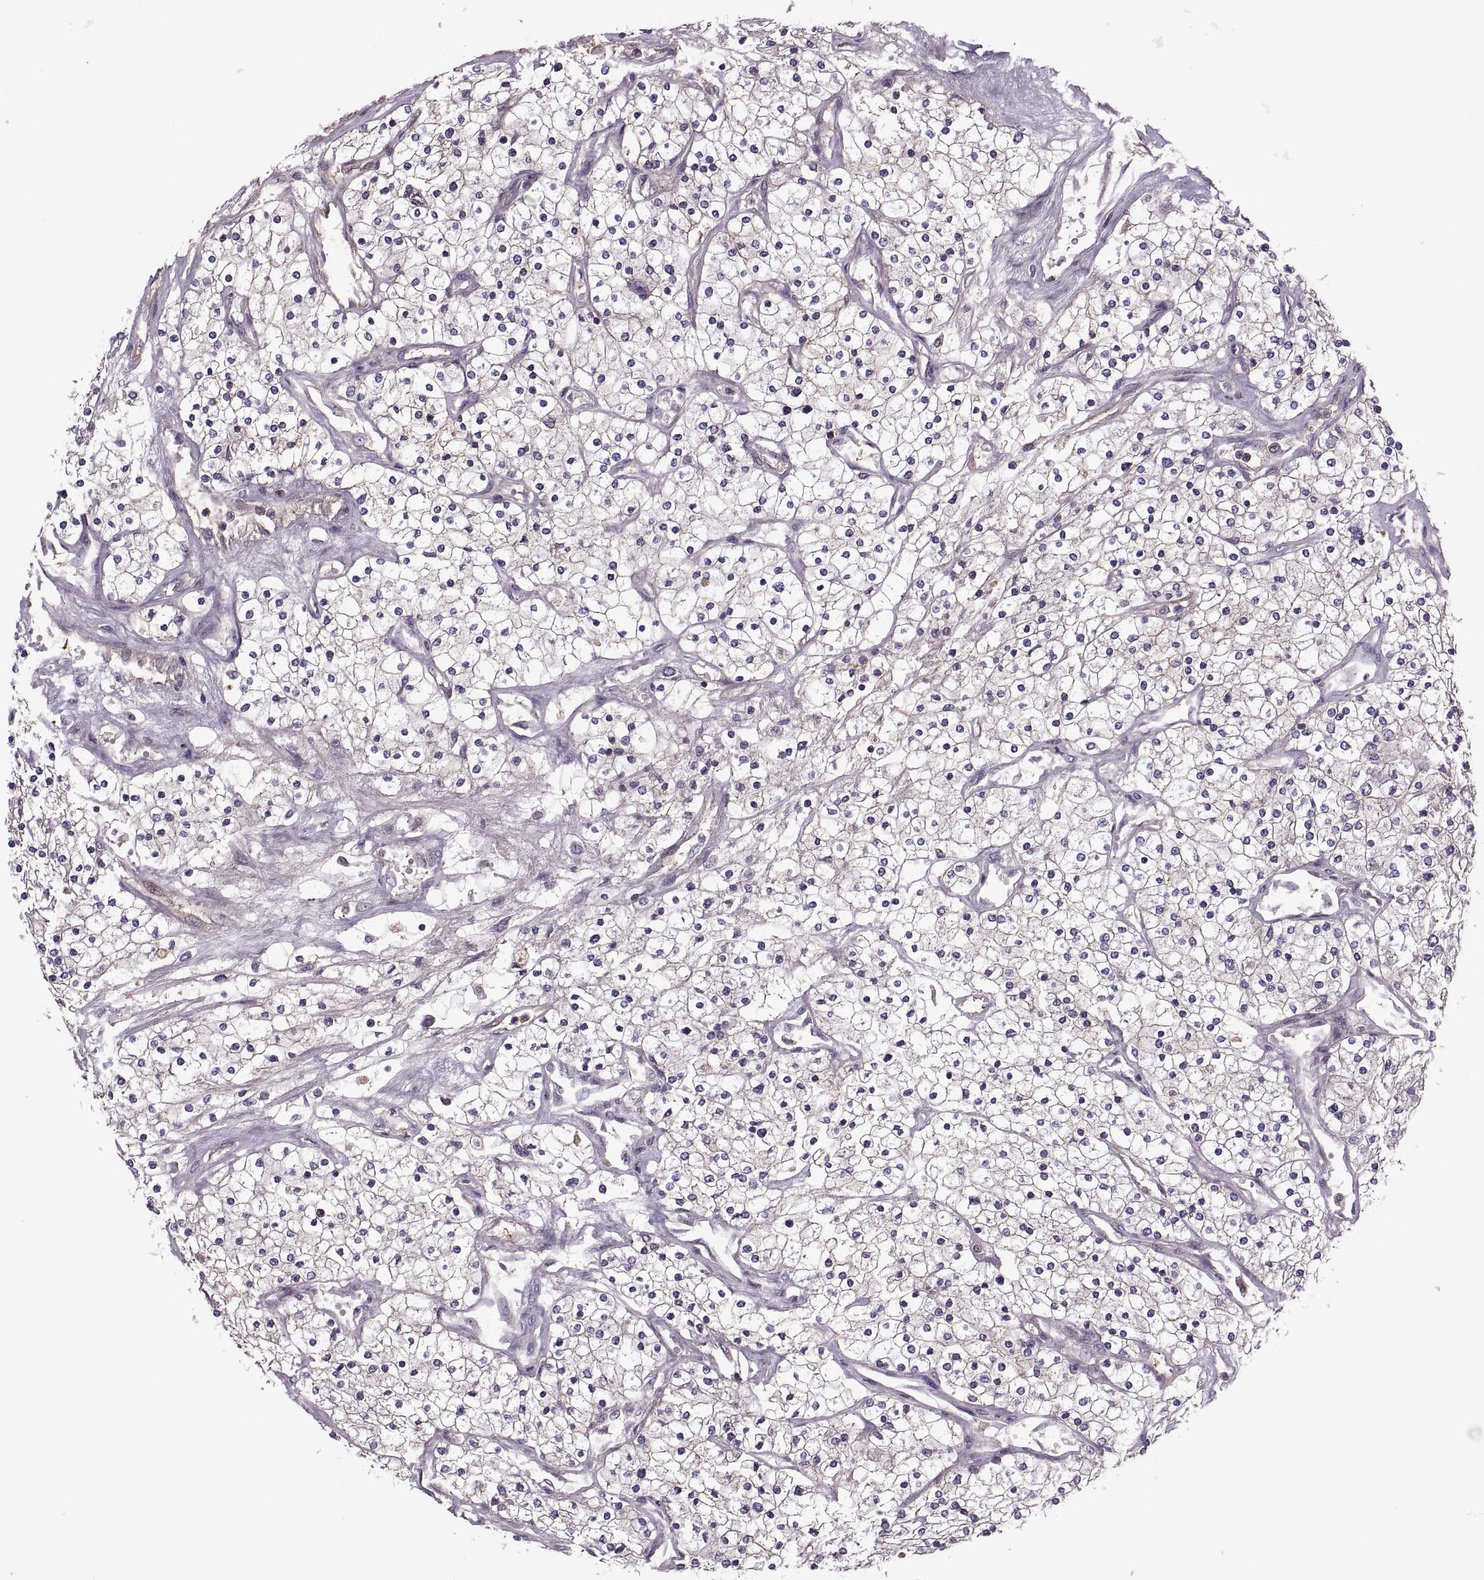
{"staining": {"intensity": "negative", "quantity": "none", "location": "none"}, "tissue": "renal cancer", "cell_type": "Tumor cells", "image_type": "cancer", "snomed": [{"axis": "morphology", "description": "Adenocarcinoma, NOS"}, {"axis": "topography", "description": "Kidney"}], "caption": "This is an IHC micrograph of human adenocarcinoma (renal). There is no staining in tumor cells.", "gene": "SLC2A3", "patient": {"sex": "male", "age": 80}}